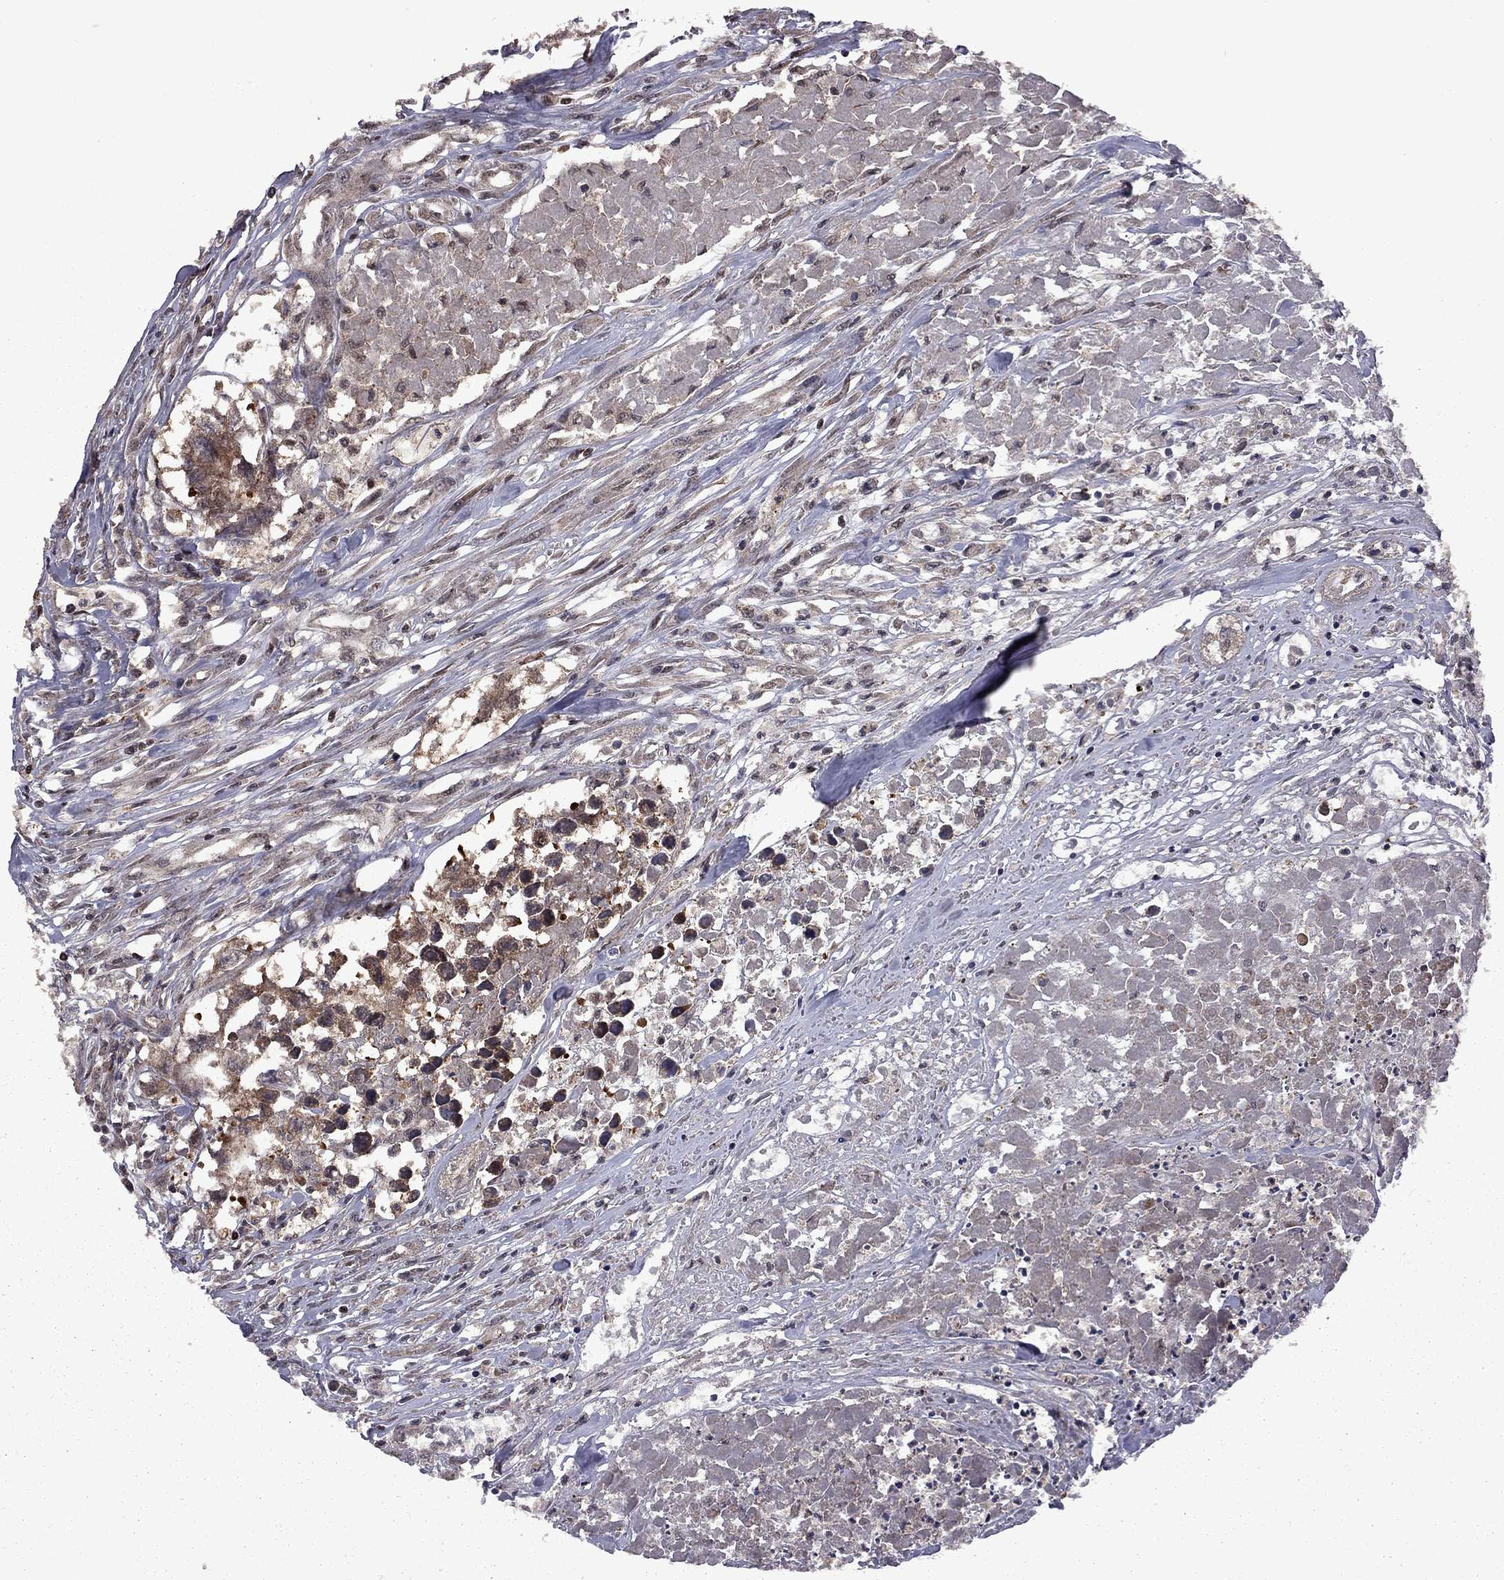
{"staining": {"intensity": "strong", "quantity": "25%-75%", "location": "cytoplasmic/membranous"}, "tissue": "testis cancer", "cell_type": "Tumor cells", "image_type": "cancer", "snomed": [{"axis": "morphology", "description": "Carcinoma, Embryonal, NOS"}, {"axis": "morphology", "description": "Teratoma, malignant, NOS"}, {"axis": "topography", "description": "Testis"}], "caption": "Immunohistochemistry (IHC) image of human testis cancer stained for a protein (brown), which exhibits high levels of strong cytoplasmic/membranous staining in approximately 25%-75% of tumor cells.", "gene": "IPP", "patient": {"sex": "male", "age": 44}}